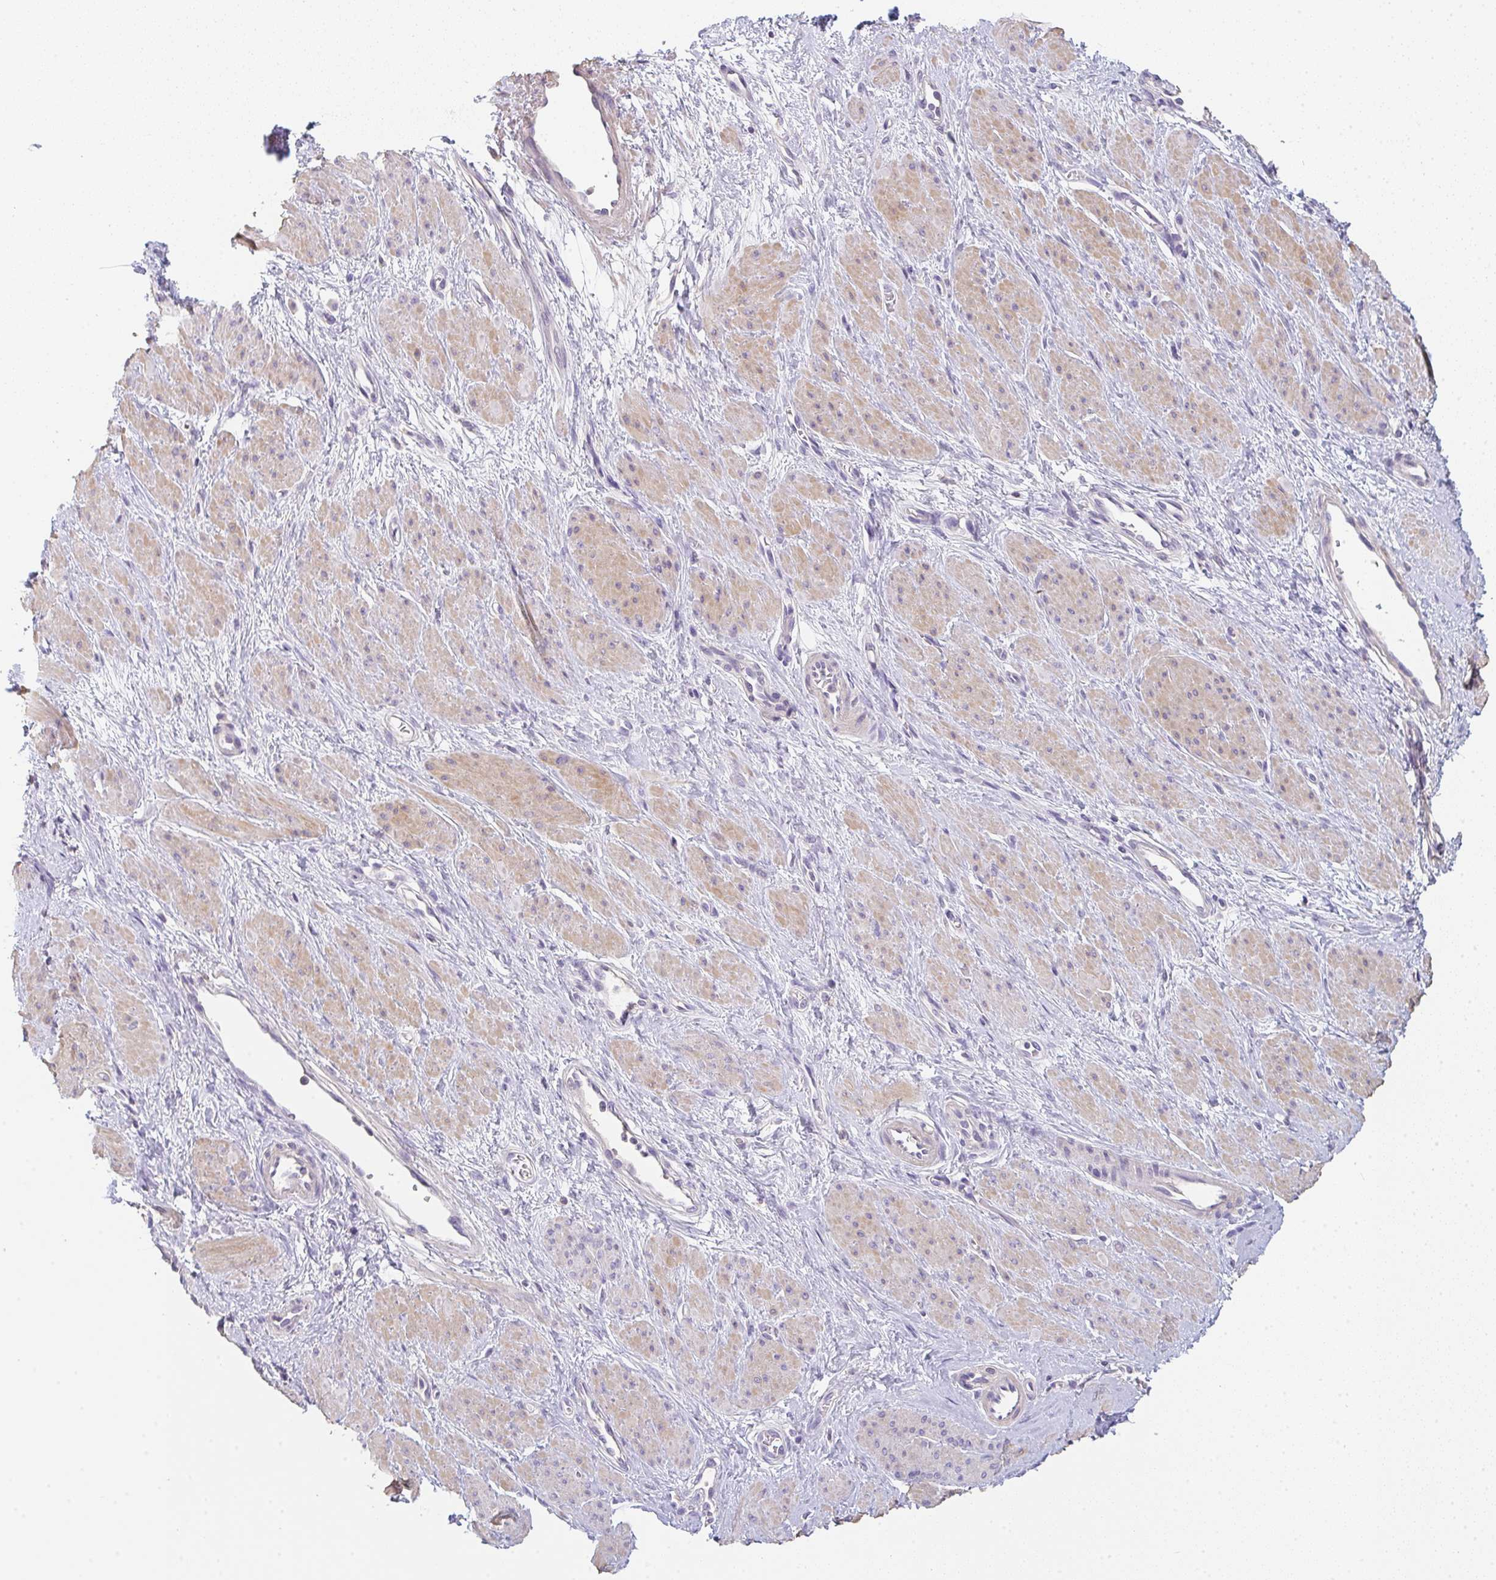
{"staining": {"intensity": "weak", "quantity": "25%-75%", "location": "cytoplasmic/membranous"}, "tissue": "smooth muscle", "cell_type": "Smooth muscle cells", "image_type": "normal", "snomed": [{"axis": "morphology", "description": "Normal tissue, NOS"}, {"axis": "topography", "description": "Smooth muscle"}, {"axis": "topography", "description": "Uterus"}], "caption": "A low amount of weak cytoplasmic/membranous expression is appreciated in approximately 25%-75% of smooth muscle cells in unremarkable smooth muscle.", "gene": "ZNF215", "patient": {"sex": "female", "age": 39}}